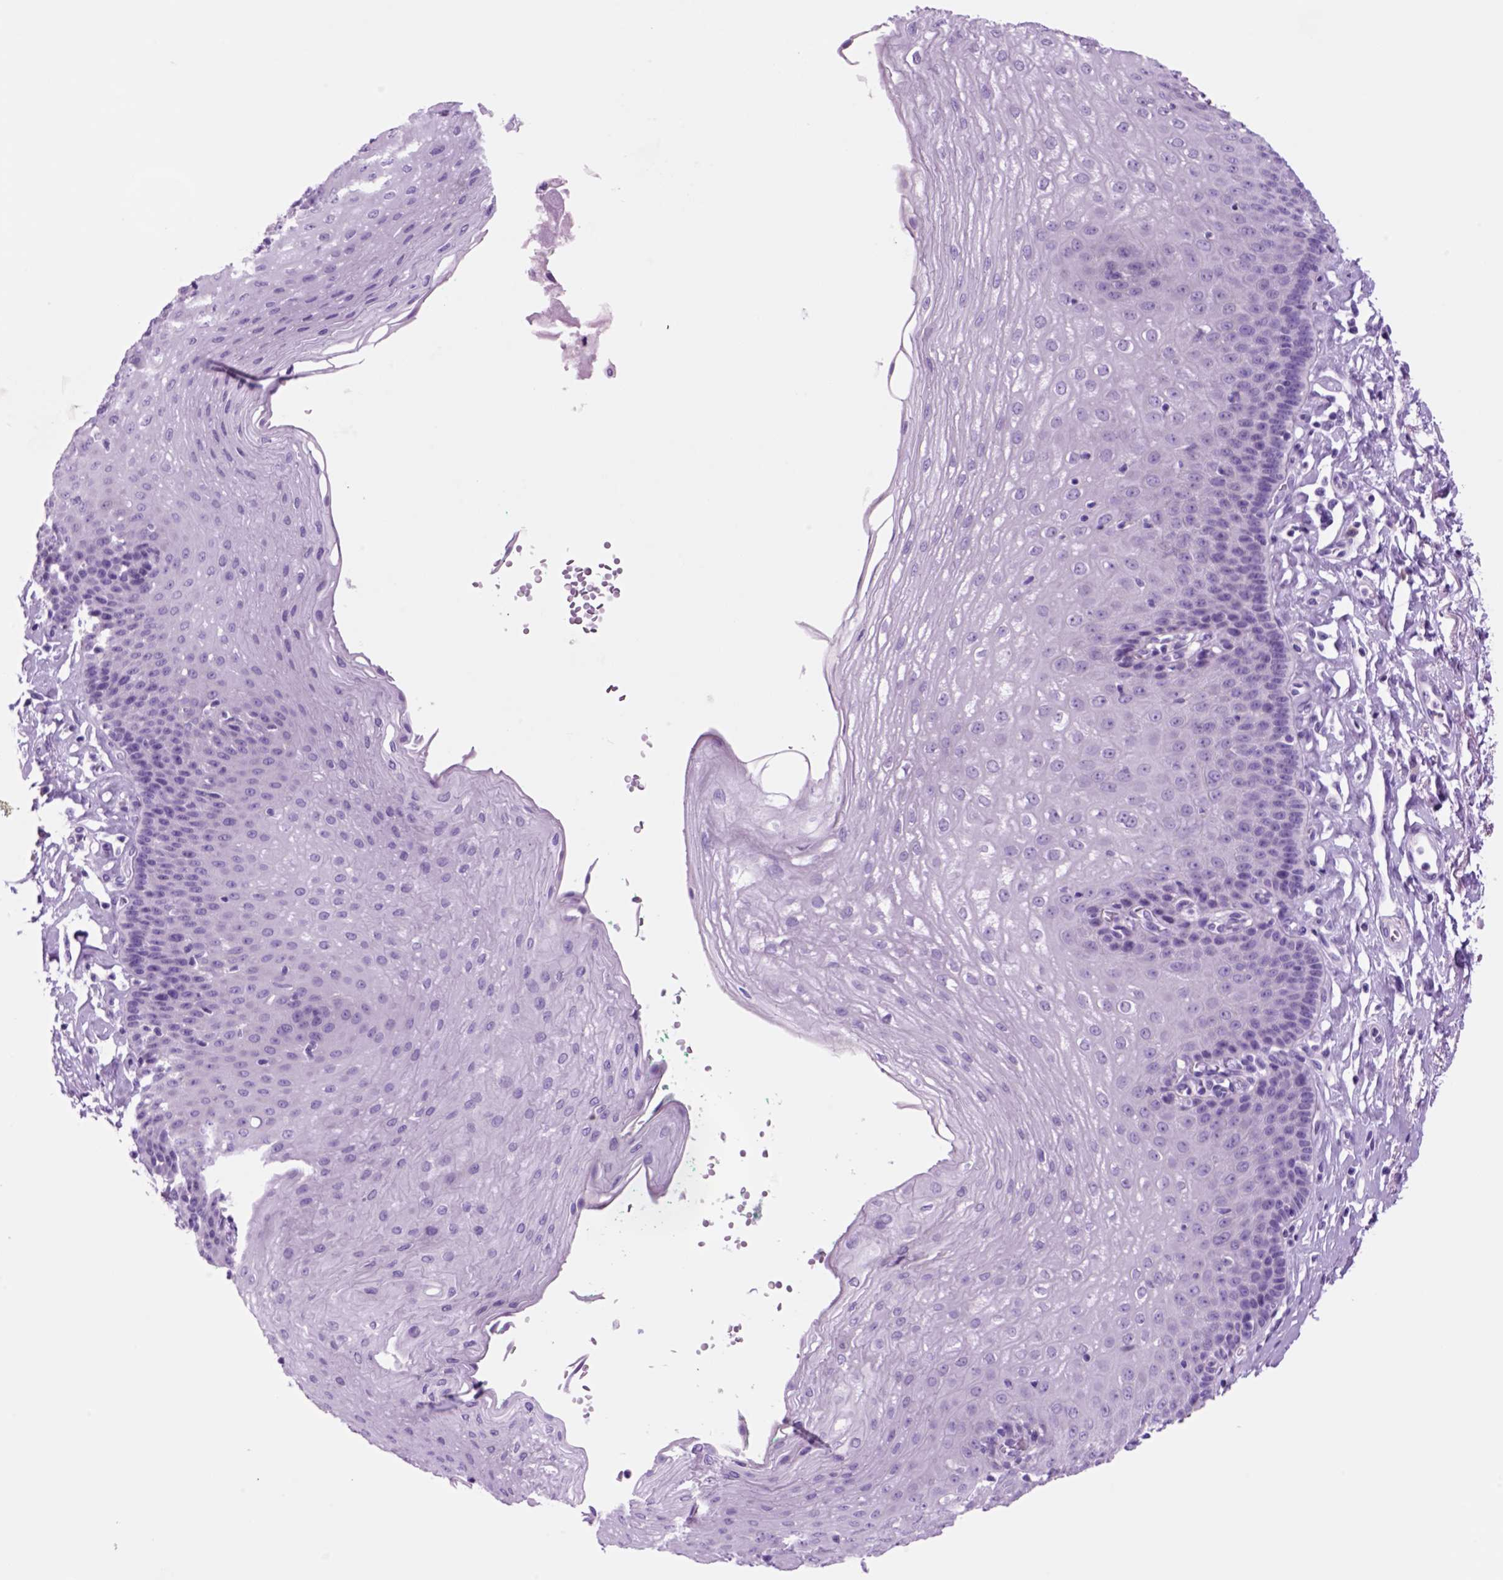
{"staining": {"intensity": "negative", "quantity": "none", "location": "none"}, "tissue": "esophagus", "cell_type": "Squamous epithelial cells", "image_type": "normal", "snomed": [{"axis": "morphology", "description": "Normal tissue, NOS"}, {"axis": "topography", "description": "Esophagus"}], "caption": "Immunohistochemistry (IHC) image of benign esophagus: human esophagus stained with DAB demonstrates no significant protein positivity in squamous epithelial cells. (DAB IHC, high magnification).", "gene": "HHIPL2", "patient": {"sex": "female", "age": 81}}